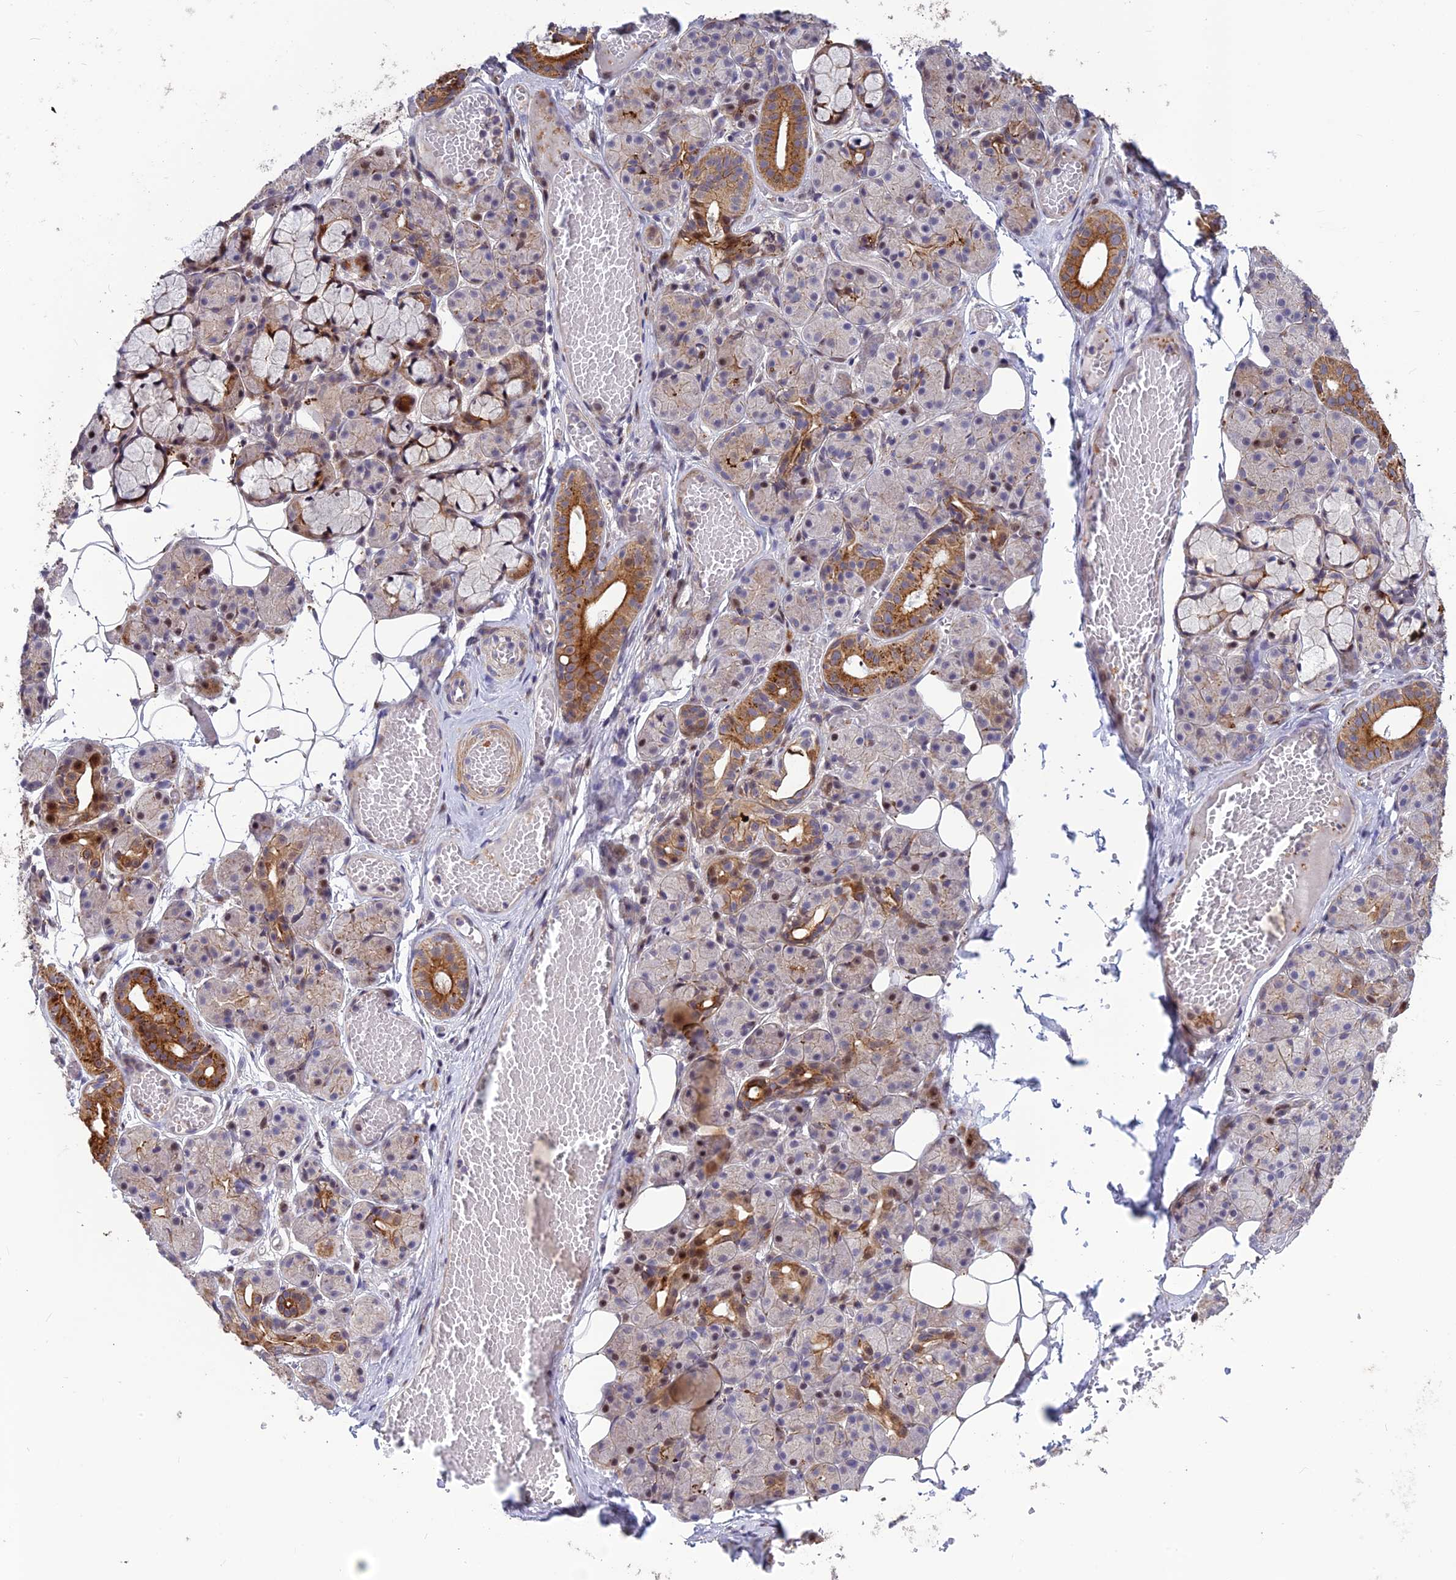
{"staining": {"intensity": "strong", "quantity": "<25%", "location": "cytoplasmic/membranous"}, "tissue": "salivary gland", "cell_type": "Glandular cells", "image_type": "normal", "snomed": [{"axis": "morphology", "description": "Normal tissue, NOS"}, {"axis": "topography", "description": "Salivary gland"}], "caption": "Protein staining by immunohistochemistry reveals strong cytoplasmic/membranous positivity in approximately <25% of glandular cells in unremarkable salivary gland. (DAB = brown stain, brightfield microscopy at high magnification).", "gene": "SPG21", "patient": {"sex": "male", "age": 63}}